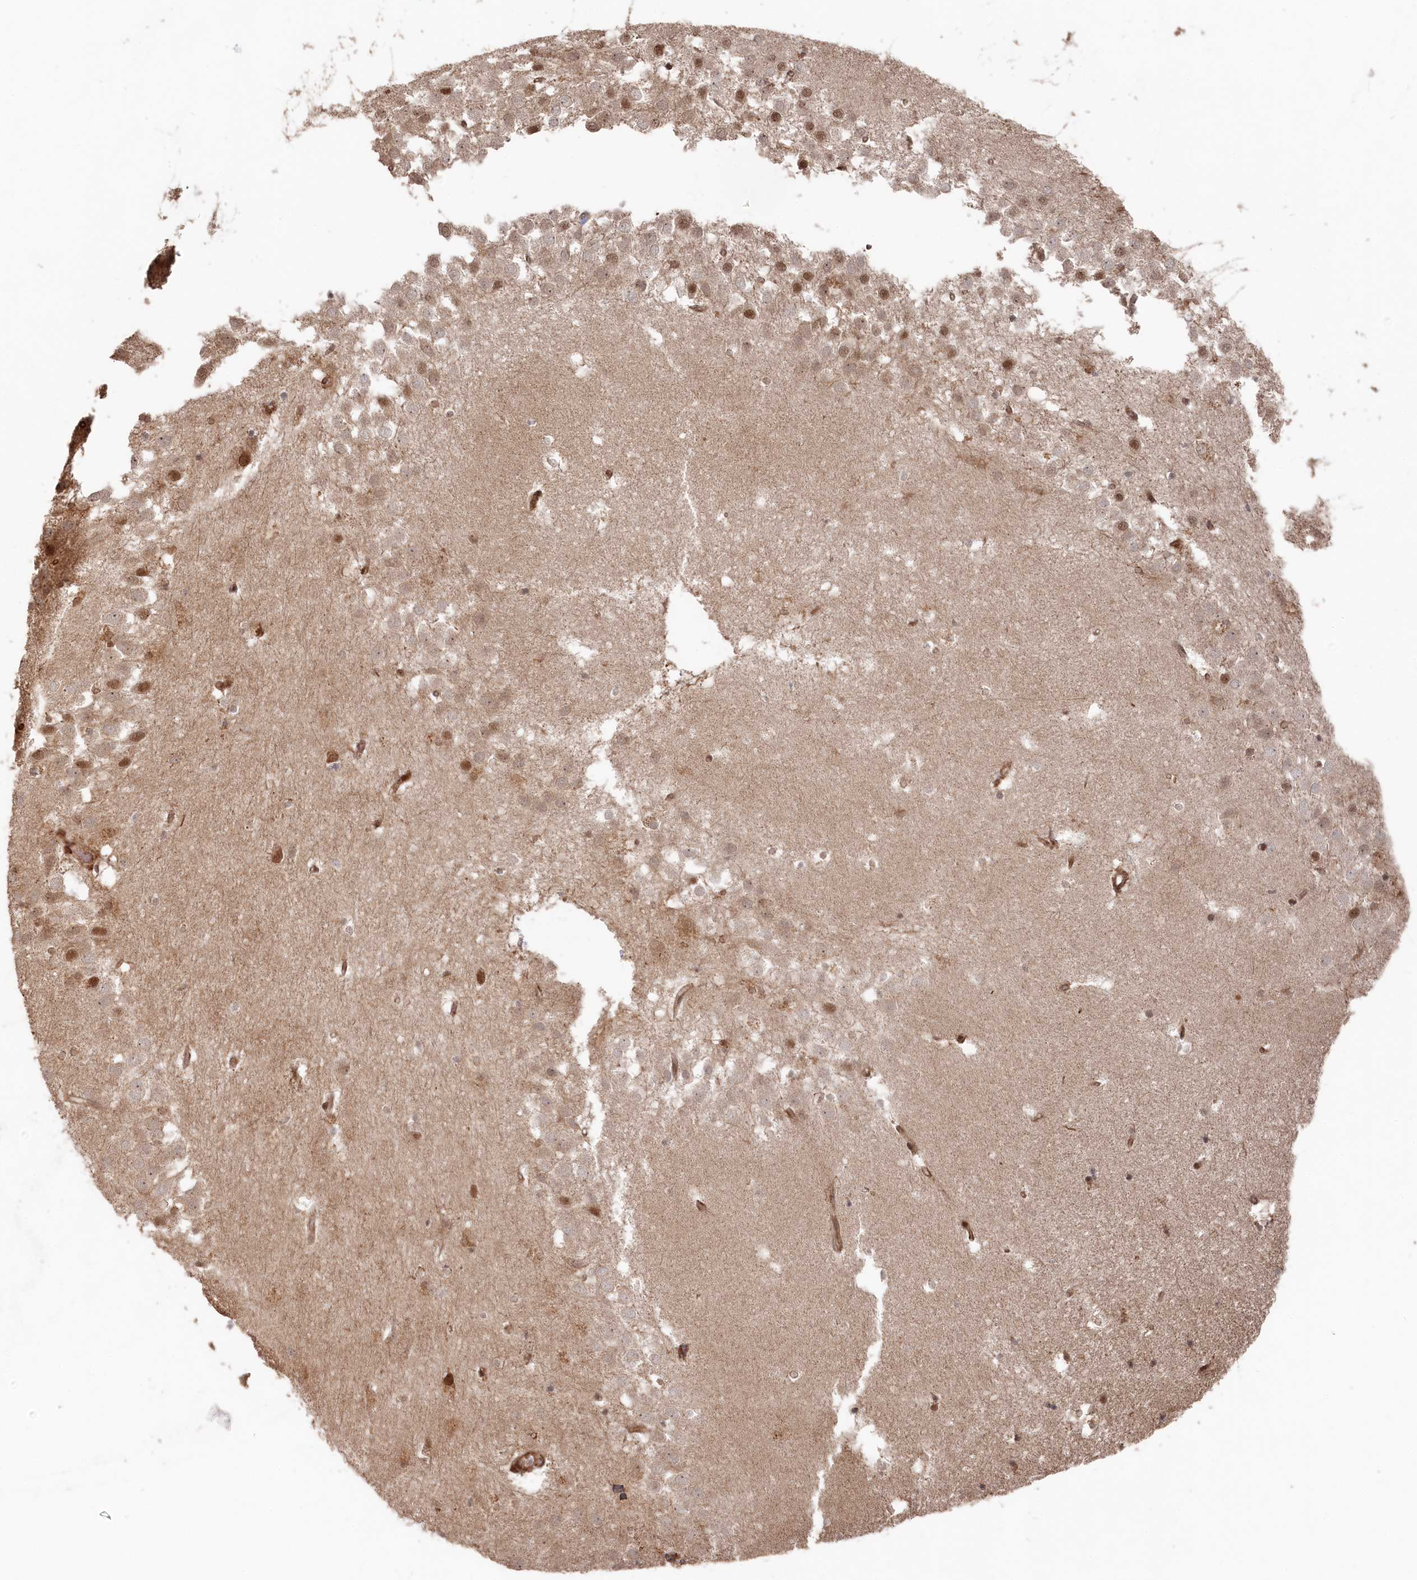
{"staining": {"intensity": "moderate", "quantity": "25%-75%", "location": "cytoplasmic/membranous,nuclear"}, "tissue": "hippocampus", "cell_type": "Glial cells", "image_type": "normal", "snomed": [{"axis": "morphology", "description": "Normal tissue, NOS"}, {"axis": "topography", "description": "Hippocampus"}], "caption": "An IHC histopathology image of normal tissue is shown. Protein staining in brown labels moderate cytoplasmic/membranous,nuclear positivity in hippocampus within glial cells.", "gene": "POLR3A", "patient": {"sex": "female", "age": 52}}